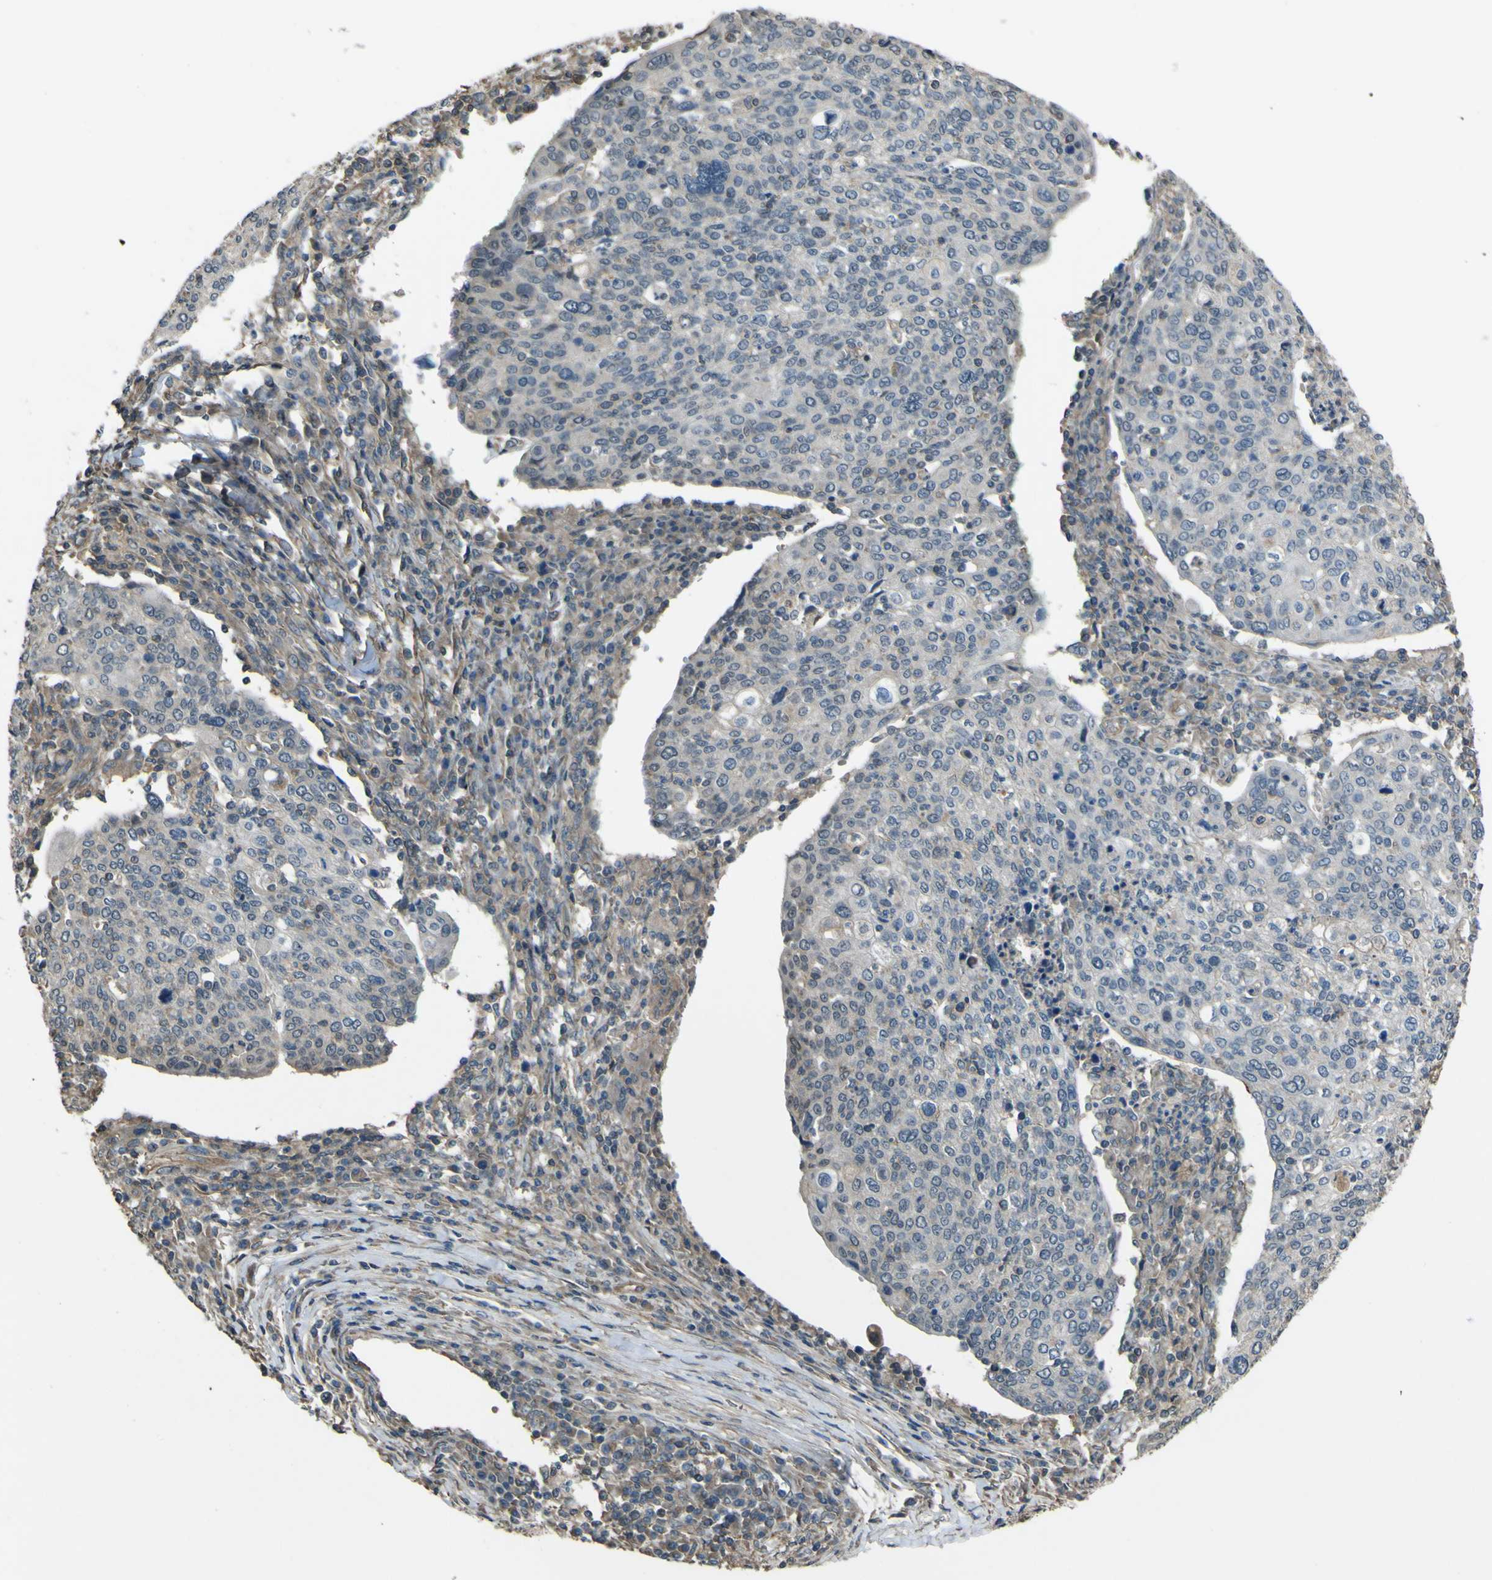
{"staining": {"intensity": "negative", "quantity": "none", "location": "none"}, "tissue": "cervical cancer", "cell_type": "Tumor cells", "image_type": "cancer", "snomed": [{"axis": "morphology", "description": "Squamous cell carcinoma, NOS"}, {"axis": "topography", "description": "Cervix"}], "caption": "The image demonstrates no significant expression in tumor cells of cervical squamous cell carcinoma.", "gene": "NAALADL2", "patient": {"sex": "female", "age": 40}}